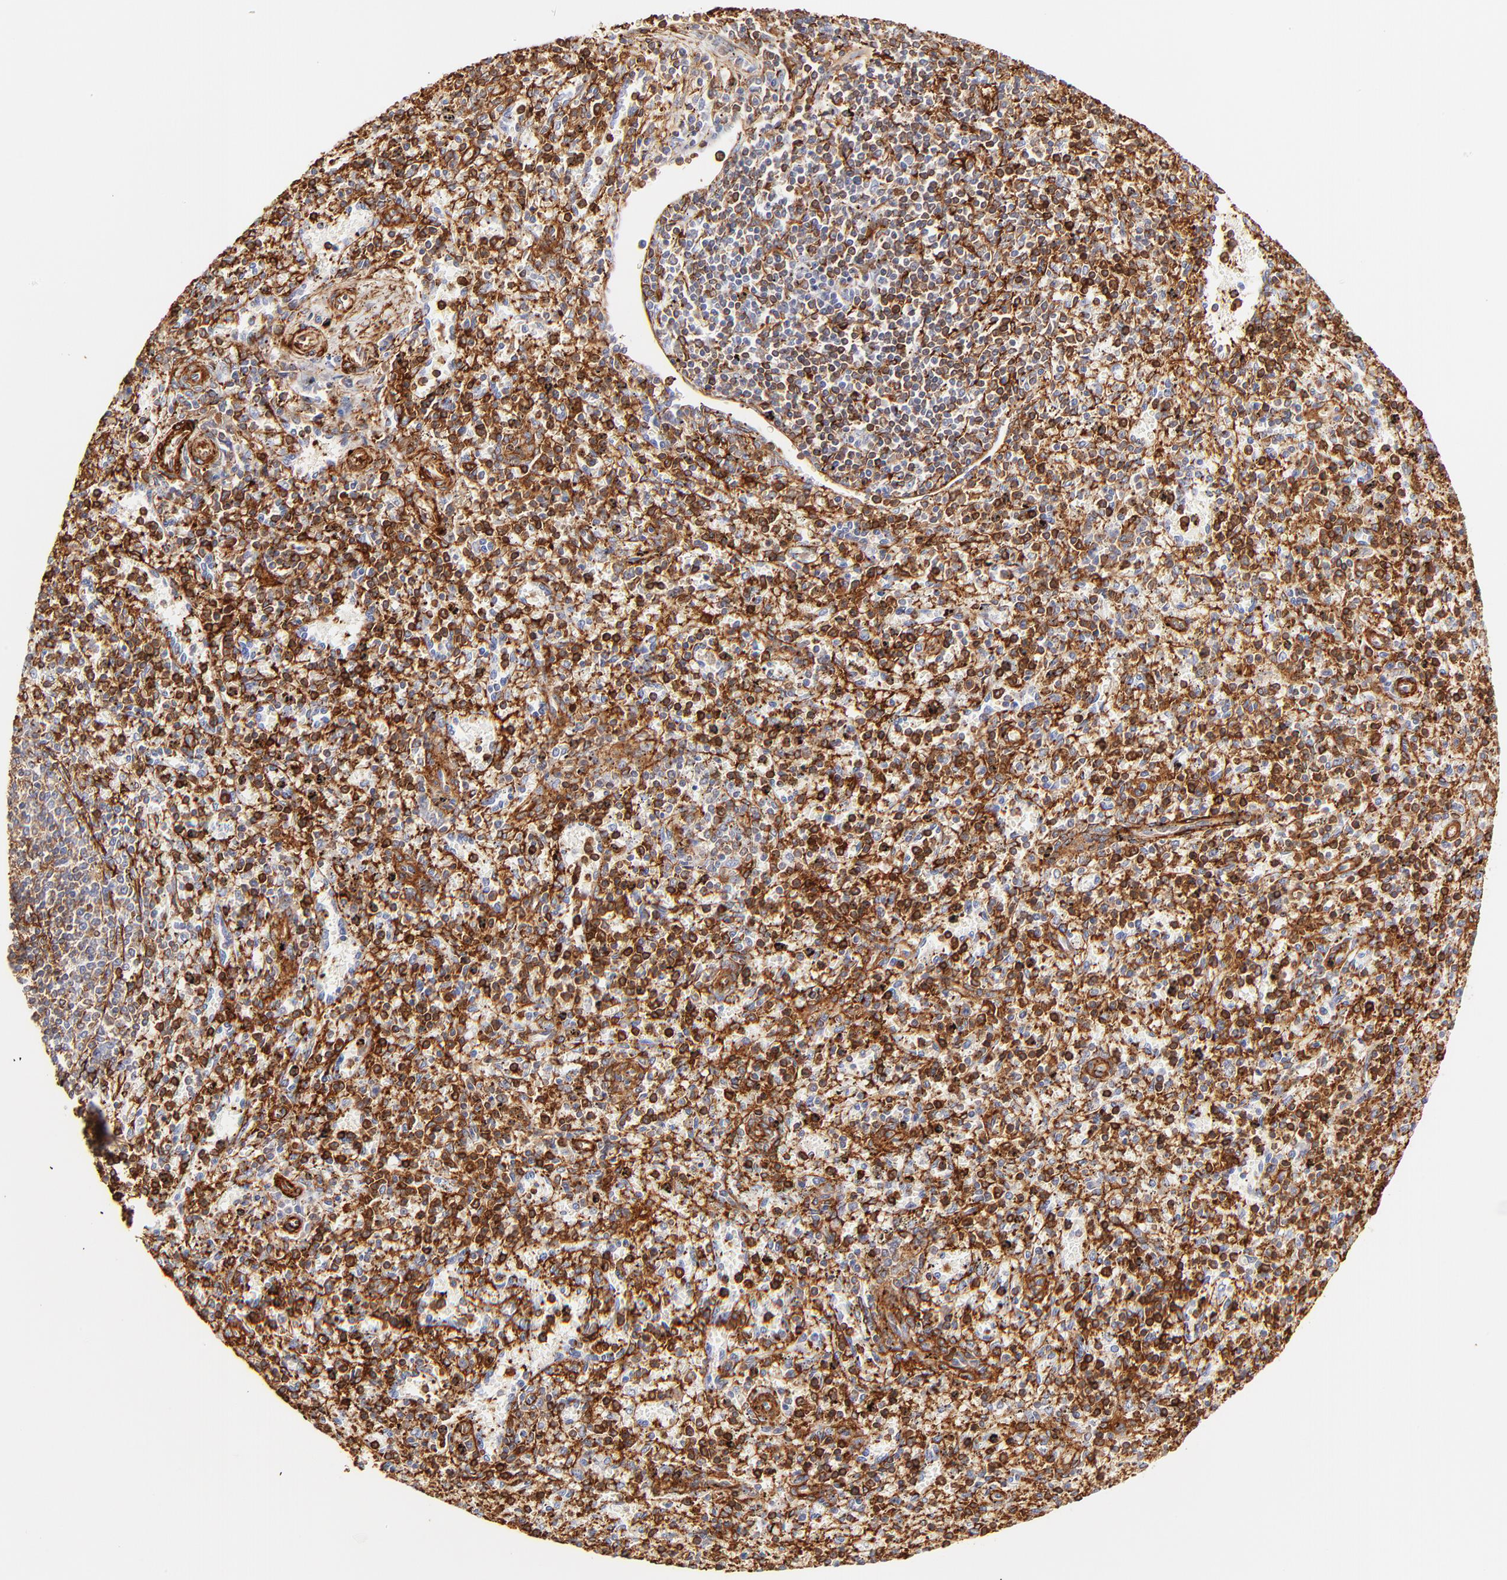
{"staining": {"intensity": "strong", "quantity": "<25%", "location": "cytoplasmic/membranous"}, "tissue": "spleen", "cell_type": "Cells in red pulp", "image_type": "normal", "snomed": [{"axis": "morphology", "description": "Normal tissue, NOS"}, {"axis": "topography", "description": "Spleen"}], "caption": "Immunohistochemistry (DAB) staining of benign human spleen demonstrates strong cytoplasmic/membranous protein positivity in about <25% of cells in red pulp. The staining was performed using DAB (3,3'-diaminobenzidine), with brown indicating positive protein expression. Nuclei are stained blue with hematoxylin.", "gene": "FLNA", "patient": {"sex": "male", "age": 72}}